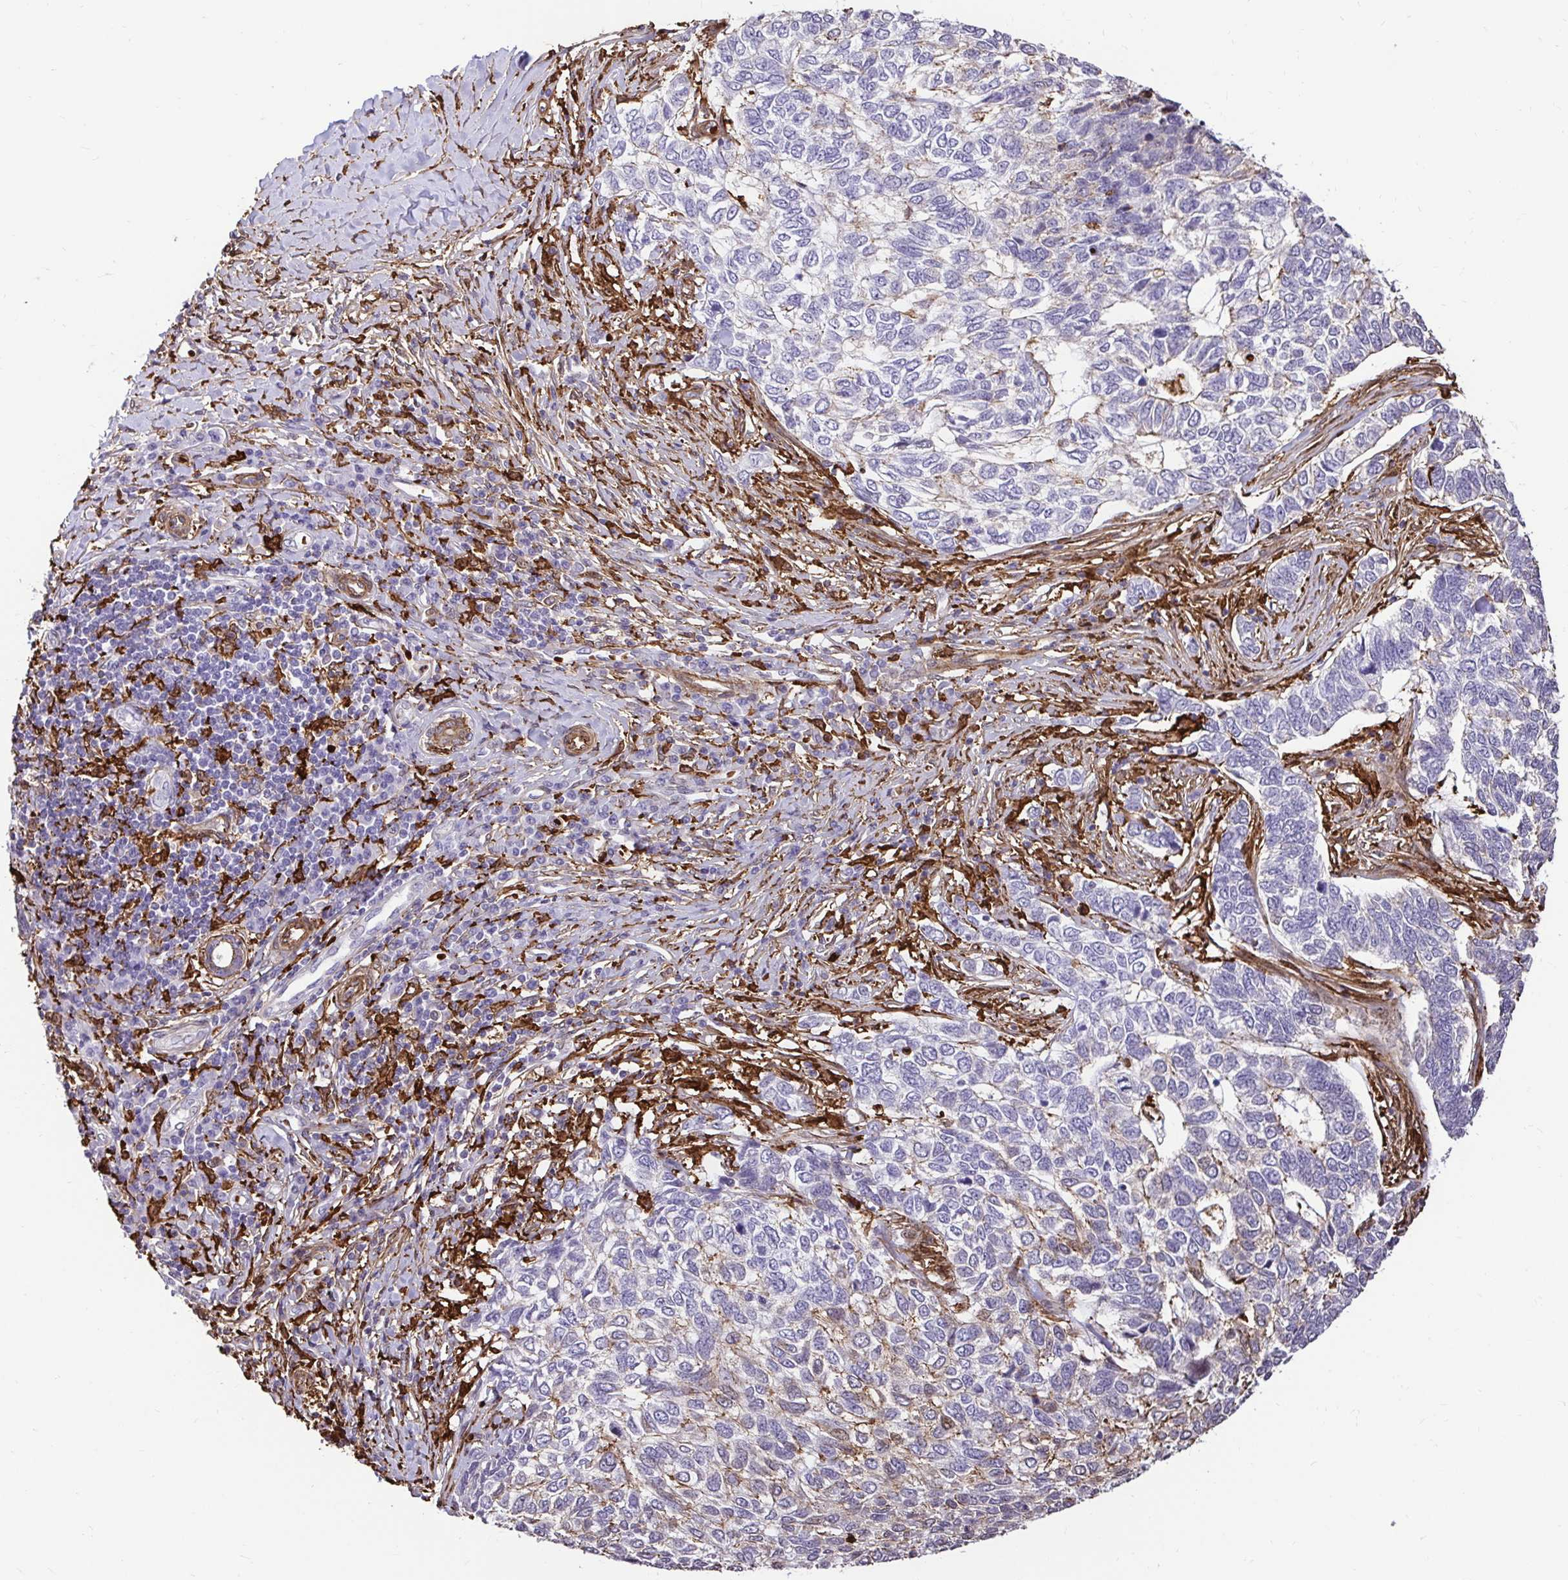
{"staining": {"intensity": "weak", "quantity": "<25%", "location": "cytoplasmic/membranous"}, "tissue": "skin cancer", "cell_type": "Tumor cells", "image_type": "cancer", "snomed": [{"axis": "morphology", "description": "Basal cell carcinoma"}, {"axis": "topography", "description": "Skin"}], "caption": "Image shows no significant protein staining in tumor cells of basal cell carcinoma (skin). Nuclei are stained in blue.", "gene": "GSN", "patient": {"sex": "female", "age": 65}}